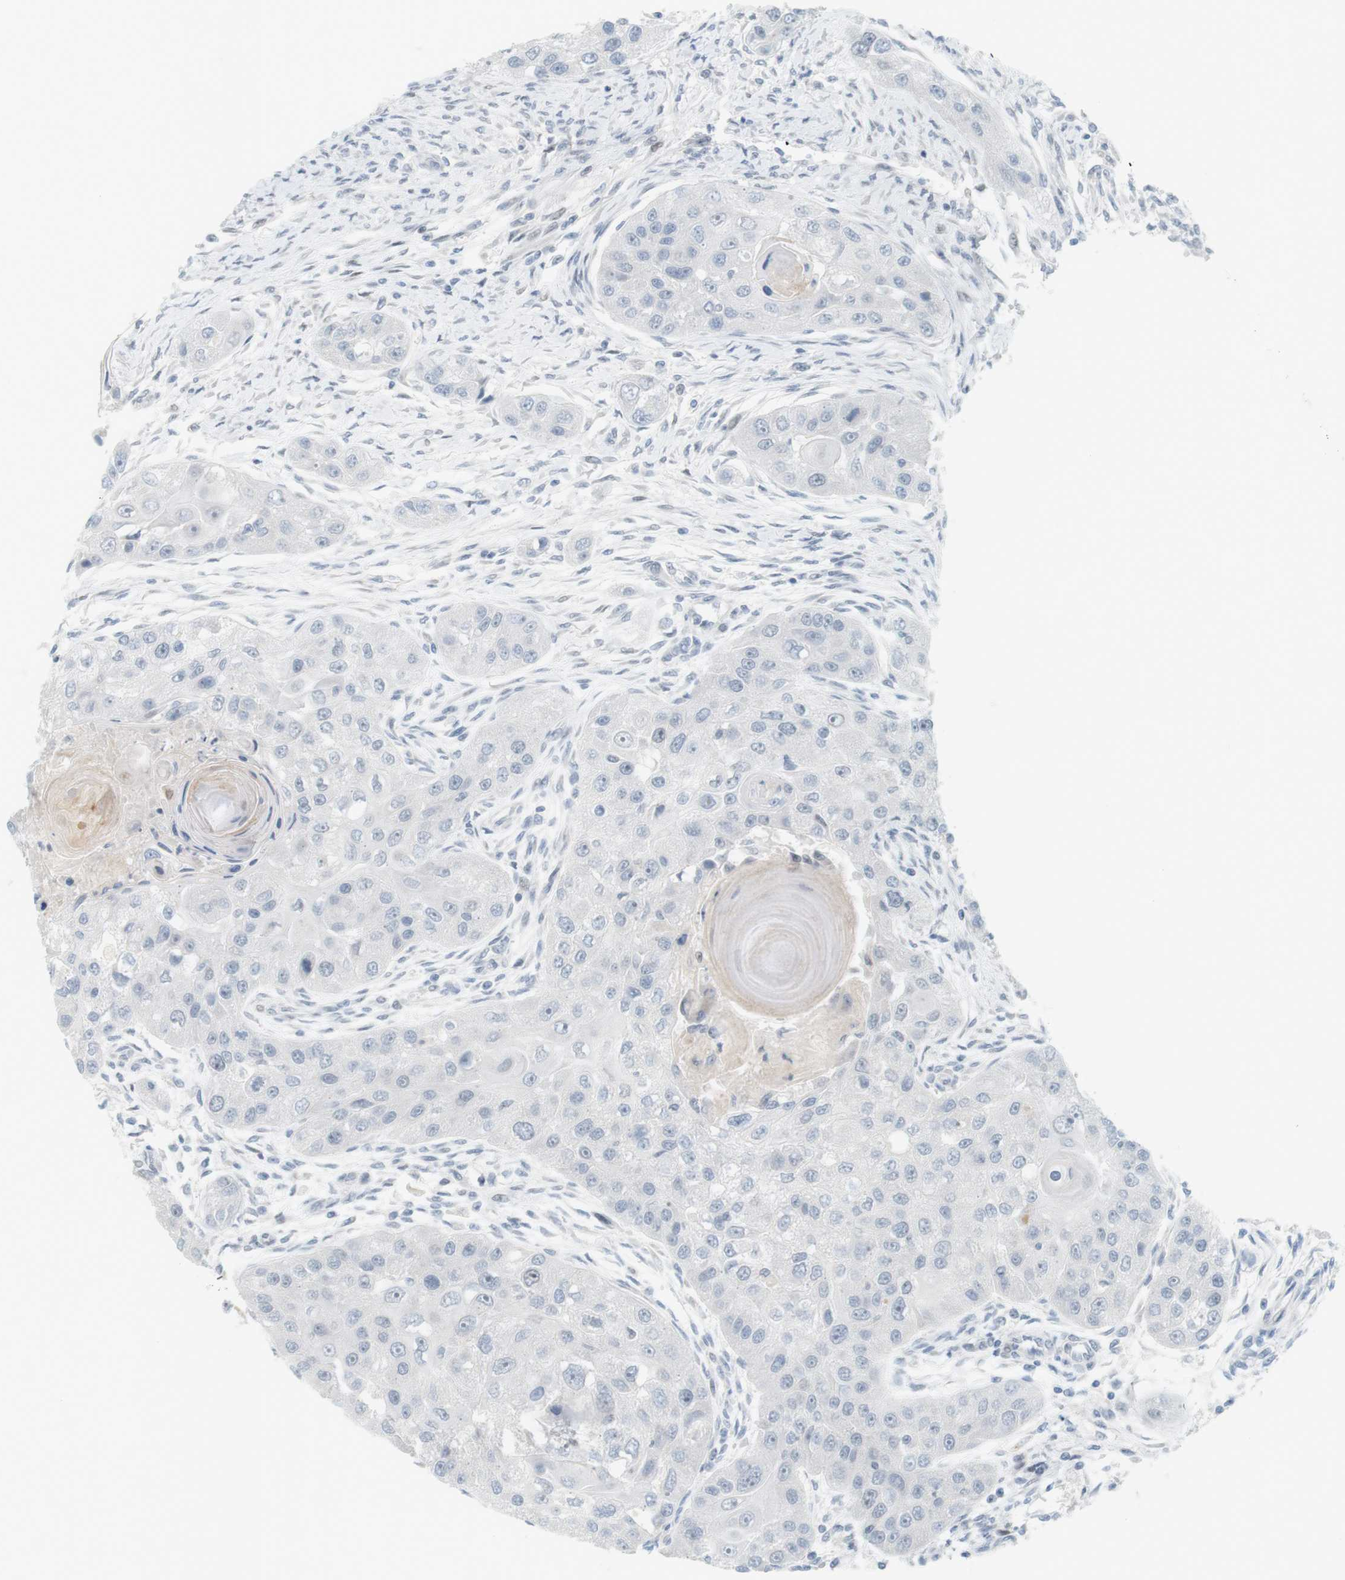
{"staining": {"intensity": "negative", "quantity": "none", "location": "none"}, "tissue": "head and neck cancer", "cell_type": "Tumor cells", "image_type": "cancer", "snomed": [{"axis": "morphology", "description": "Normal tissue, NOS"}, {"axis": "morphology", "description": "Squamous cell carcinoma, NOS"}, {"axis": "topography", "description": "Skeletal muscle"}, {"axis": "topography", "description": "Head-Neck"}], "caption": "This is an immunohistochemistry (IHC) micrograph of head and neck squamous cell carcinoma. There is no positivity in tumor cells.", "gene": "DMC1", "patient": {"sex": "male", "age": 51}}